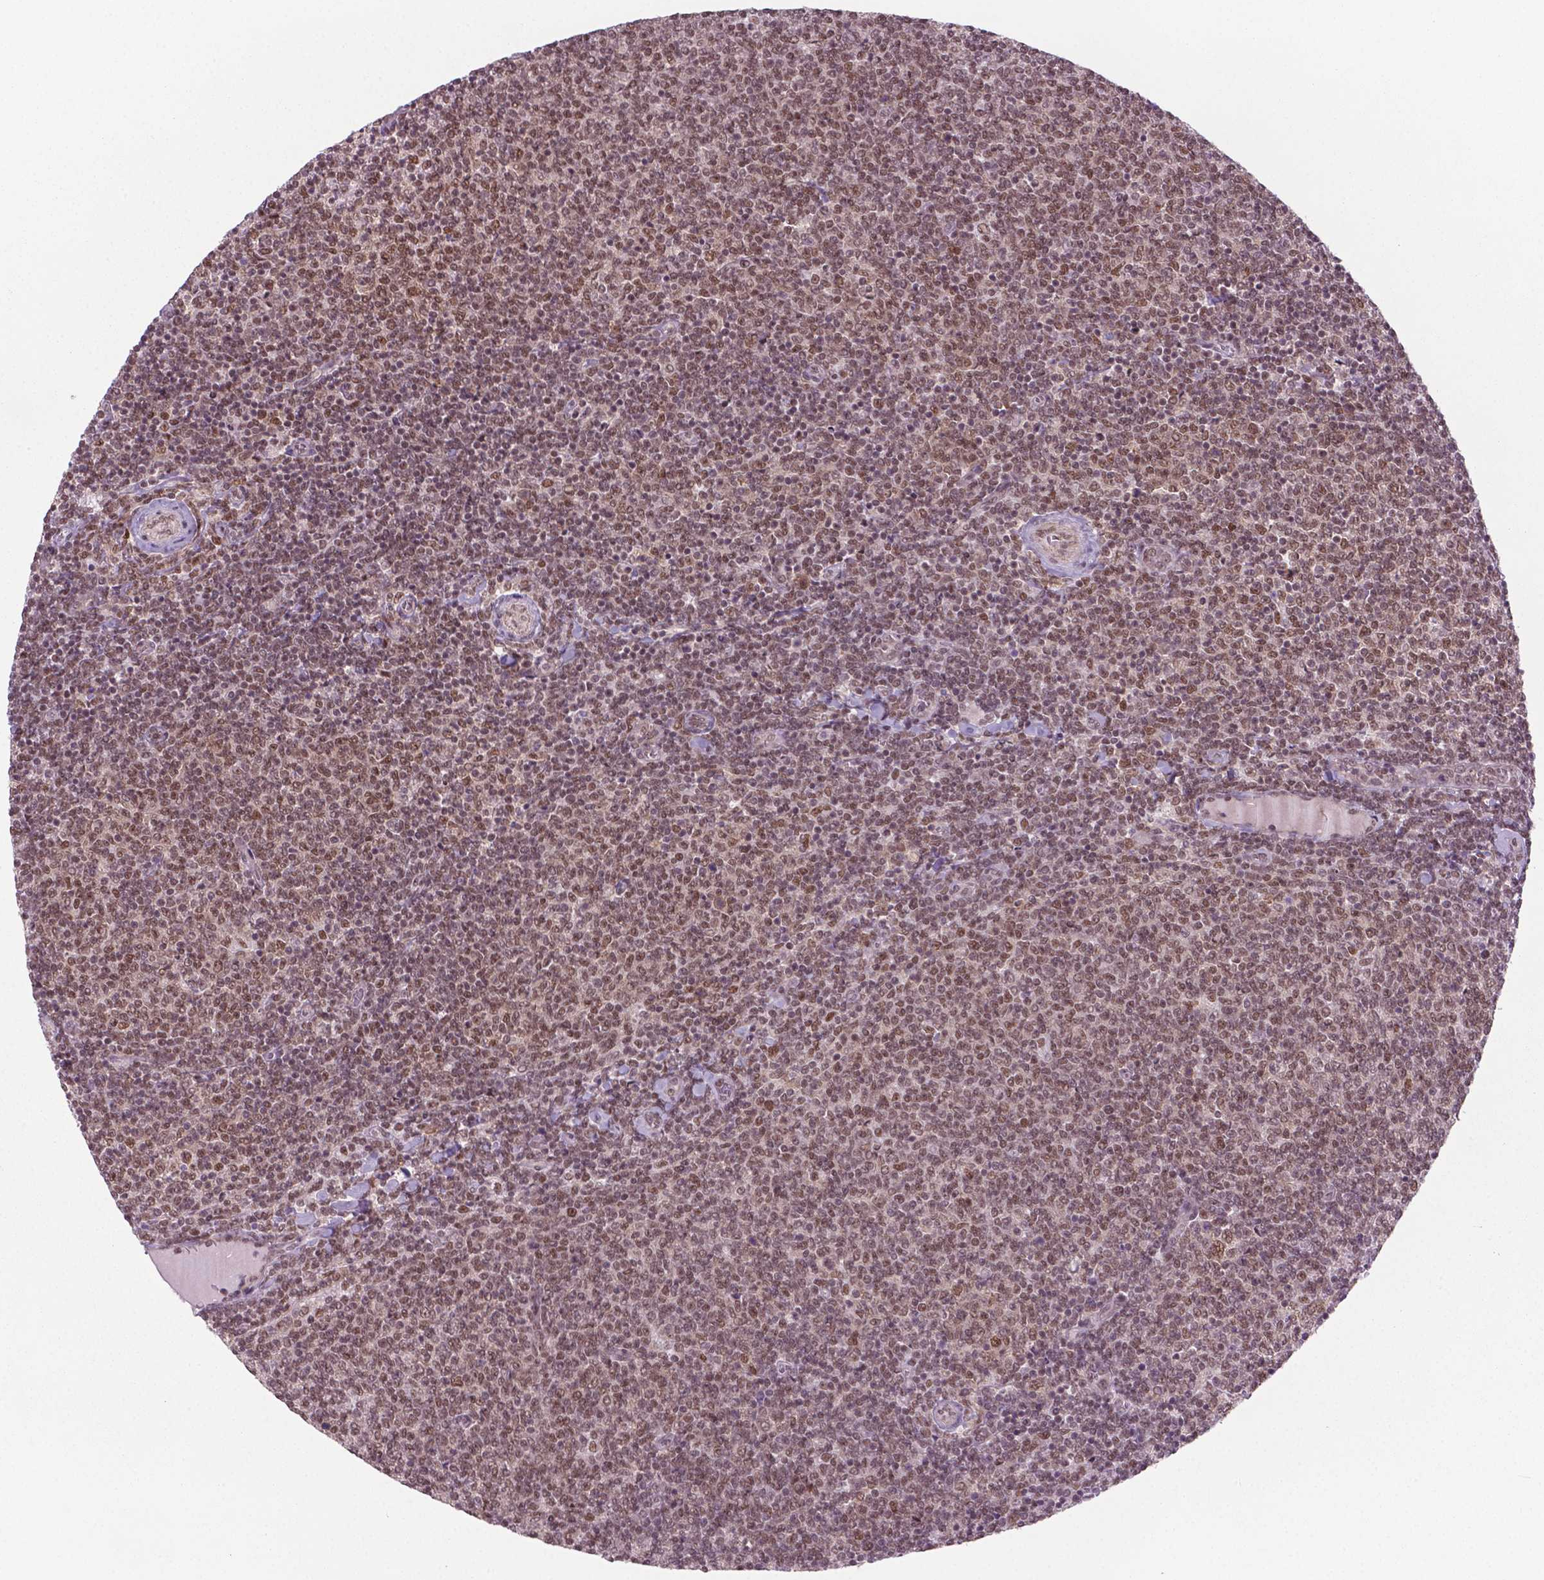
{"staining": {"intensity": "moderate", "quantity": ">75%", "location": "nuclear"}, "tissue": "lymphoma", "cell_type": "Tumor cells", "image_type": "cancer", "snomed": [{"axis": "morphology", "description": "Malignant lymphoma, non-Hodgkin's type, Low grade"}, {"axis": "topography", "description": "Lymph node"}], "caption": "Moderate nuclear protein positivity is seen in approximately >75% of tumor cells in malignant lymphoma, non-Hodgkin's type (low-grade).", "gene": "PHAX", "patient": {"sex": "male", "age": 52}}